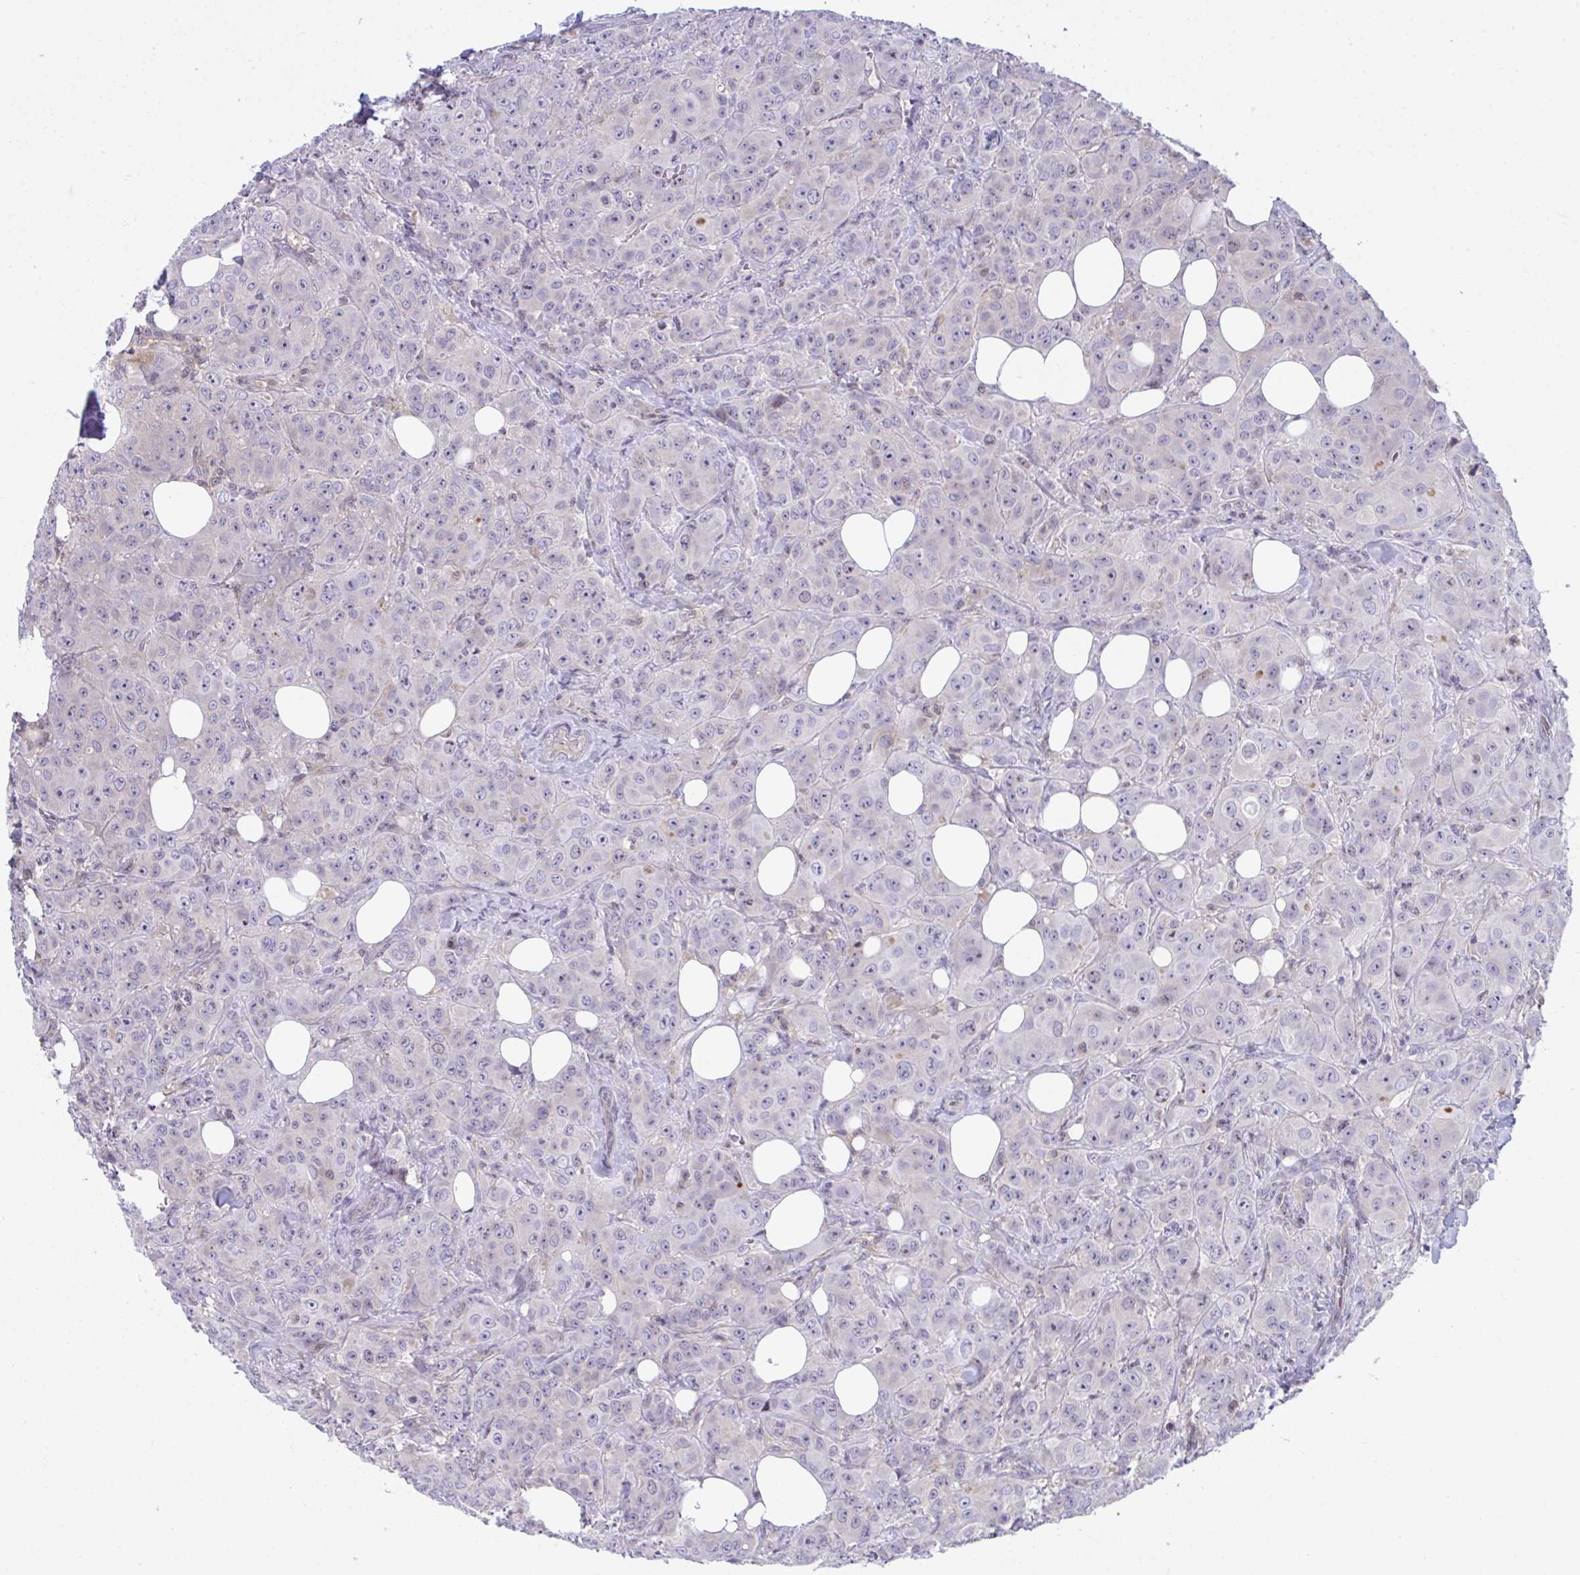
{"staining": {"intensity": "negative", "quantity": "none", "location": "none"}, "tissue": "breast cancer", "cell_type": "Tumor cells", "image_type": "cancer", "snomed": [{"axis": "morphology", "description": "Normal tissue, NOS"}, {"axis": "morphology", "description": "Duct carcinoma"}, {"axis": "topography", "description": "Breast"}], "caption": "DAB (3,3'-diaminobenzidine) immunohistochemical staining of human breast cancer (infiltrating ductal carcinoma) displays no significant staining in tumor cells. (Brightfield microscopy of DAB IHC at high magnification).", "gene": "CENPQ", "patient": {"sex": "female", "age": 43}}